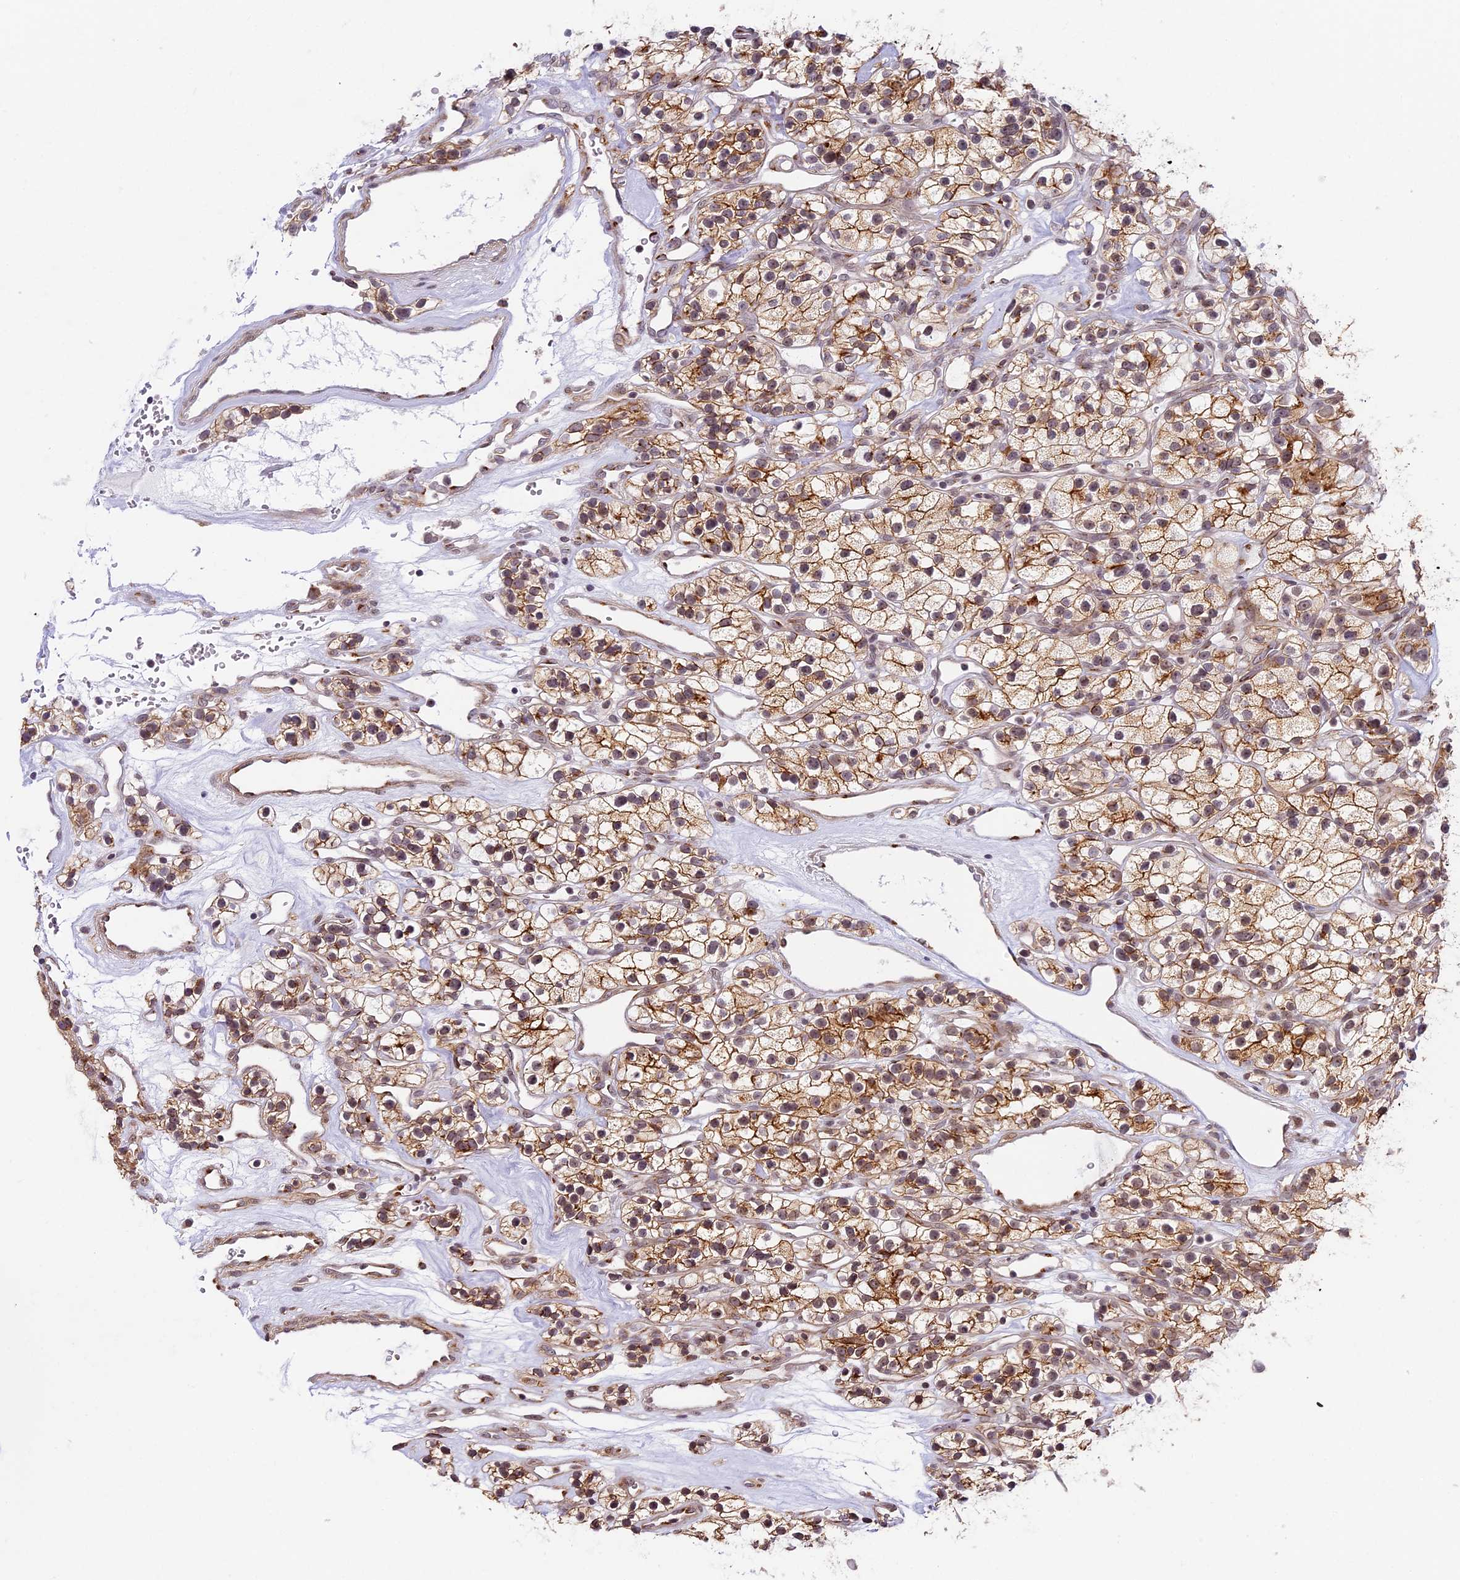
{"staining": {"intensity": "strong", "quantity": ">75%", "location": "cytoplasmic/membranous"}, "tissue": "renal cancer", "cell_type": "Tumor cells", "image_type": "cancer", "snomed": [{"axis": "morphology", "description": "Adenocarcinoma, NOS"}, {"axis": "topography", "description": "Kidney"}], "caption": "Immunohistochemical staining of human adenocarcinoma (renal) demonstrates high levels of strong cytoplasmic/membranous positivity in about >75% of tumor cells. (DAB (3,3'-diaminobenzidine) IHC, brown staining for protein, blue staining for nuclei).", "gene": "HEATR5B", "patient": {"sex": "female", "age": 57}}